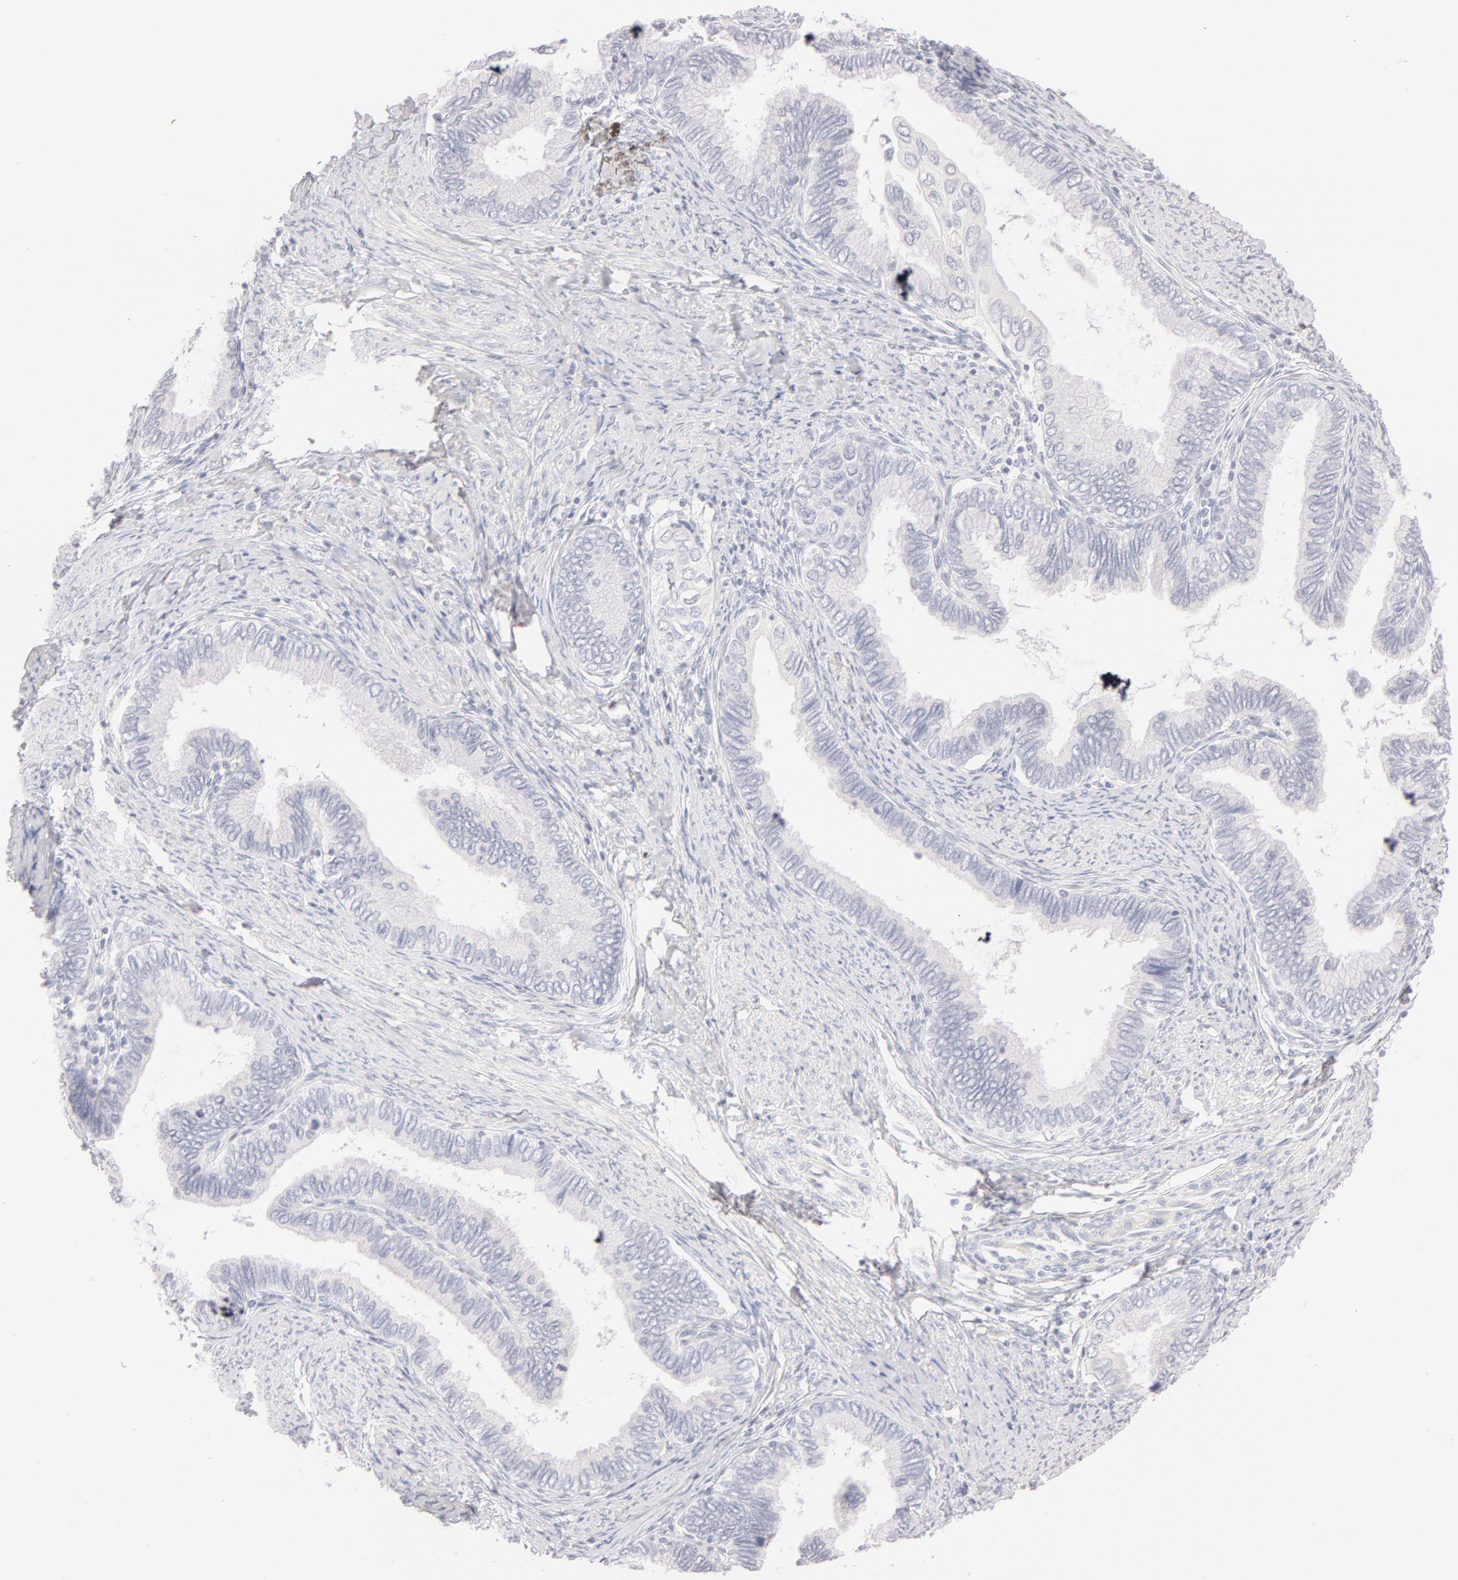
{"staining": {"intensity": "negative", "quantity": "none", "location": "none"}, "tissue": "cervical cancer", "cell_type": "Tumor cells", "image_type": "cancer", "snomed": [{"axis": "morphology", "description": "Adenocarcinoma, NOS"}, {"axis": "topography", "description": "Cervix"}], "caption": "Tumor cells are negative for protein expression in human cervical adenocarcinoma. (DAB (3,3'-diaminobenzidine) IHC, high magnification).", "gene": "LGALS7B", "patient": {"sex": "female", "age": 49}}